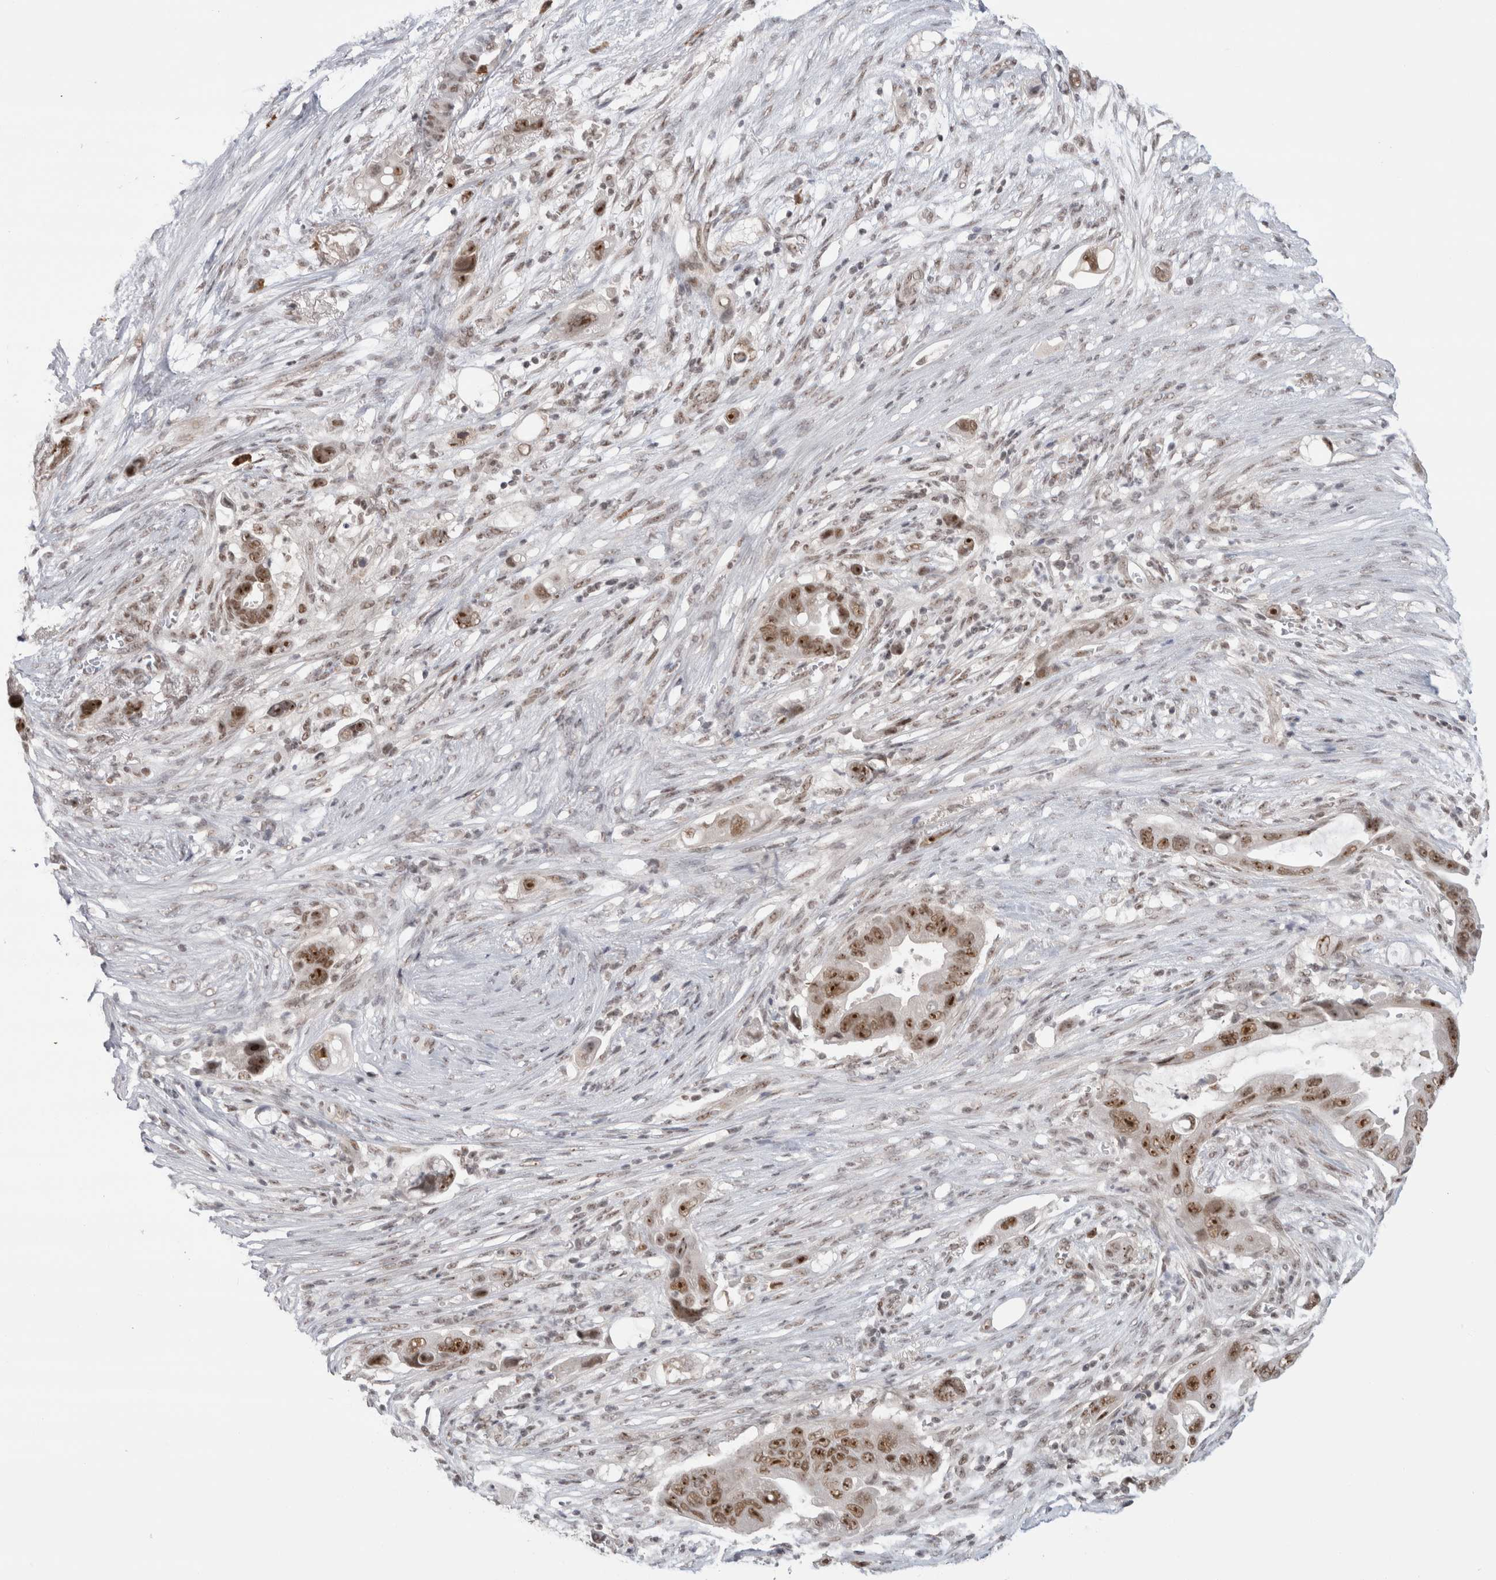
{"staining": {"intensity": "strong", "quantity": ">75%", "location": "nuclear"}, "tissue": "pancreatic cancer", "cell_type": "Tumor cells", "image_type": "cancer", "snomed": [{"axis": "morphology", "description": "Adenocarcinoma, NOS"}, {"axis": "topography", "description": "Pancreas"}], "caption": "IHC (DAB) staining of human pancreatic cancer (adenocarcinoma) displays strong nuclear protein staining in approximately >75% of tumor cells. (IHC, brightfield microscopy, high magnification).", "gene": "ZNF24", "patient": {"sex": "female", "age": 72}}